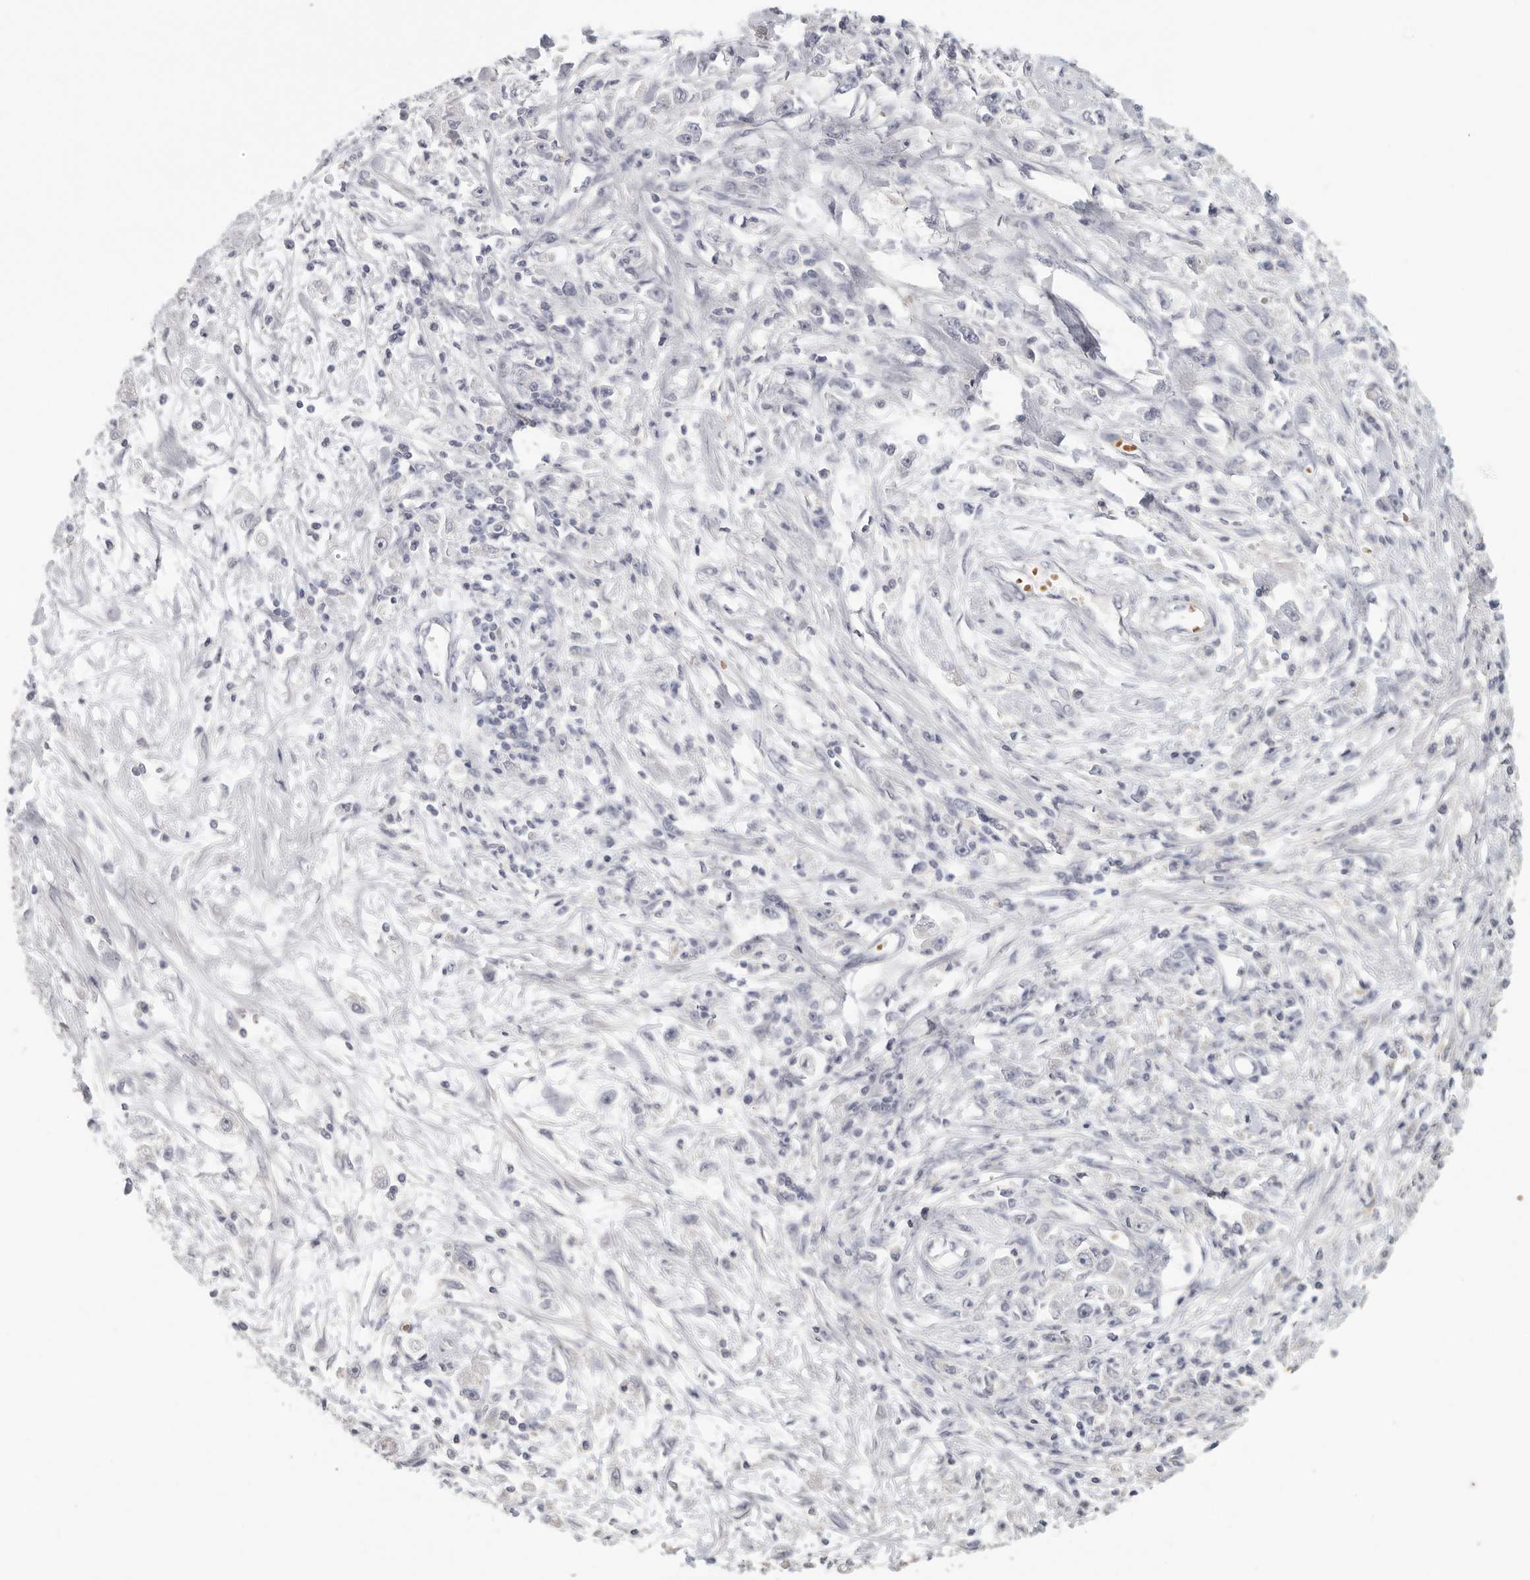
{"staining": {"intensity": "negative", "quantity": "none", "location": "none"}, "tissue": "stomach cancer", "cell_type": "Tumor cells", "image_type": "cancer", "snomed": [{"axis": "morphology", "description": "Adenocarcinoma, NOS"}, {"axis": "topography", "description": "Stomach"}], "caption": "There is no significant positivity in tumor cells of stomach cancer.", "gene": "DNAJC11", "patient": {"sex": "female", "age": 59}}